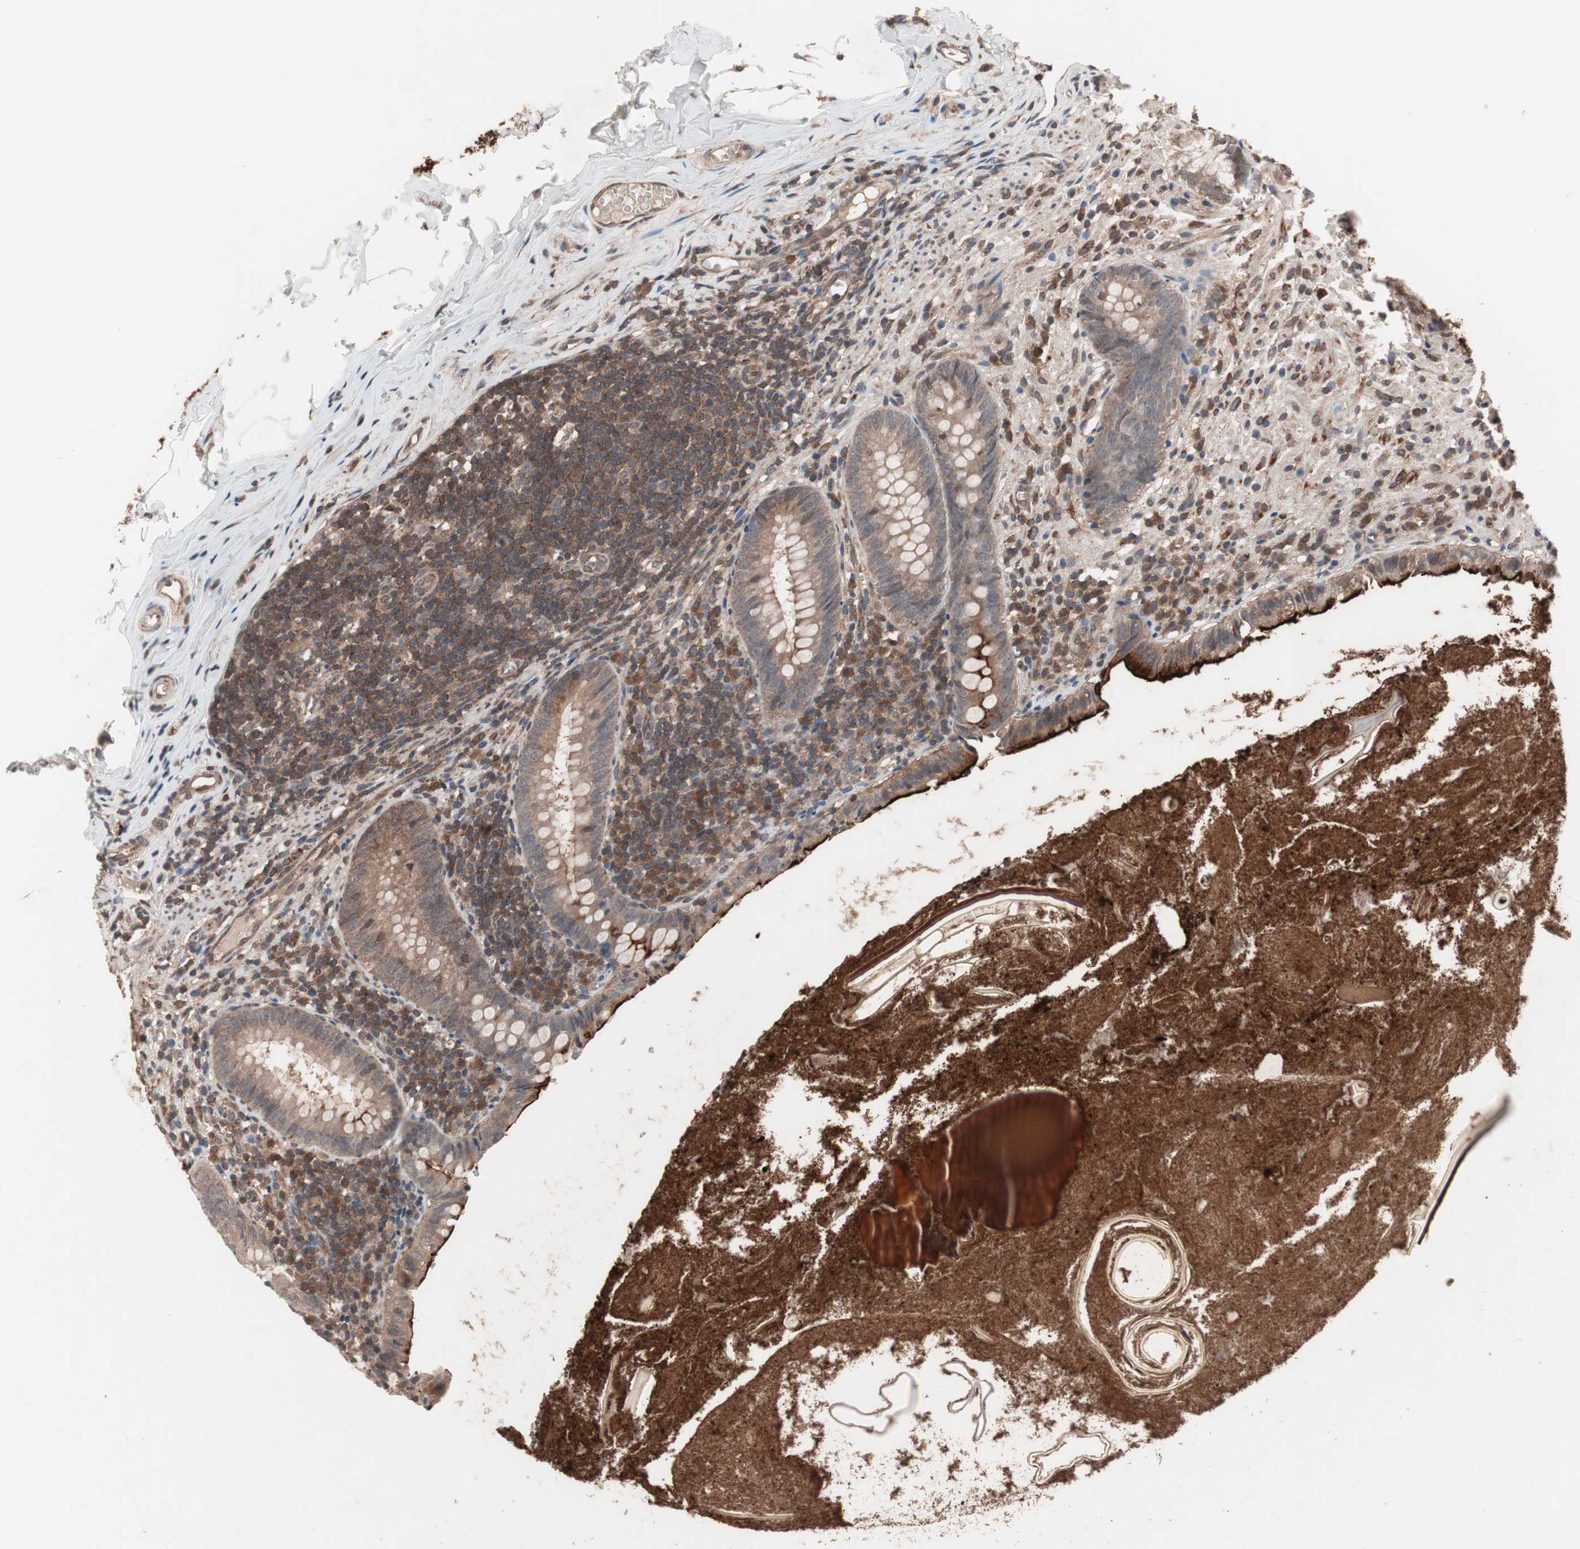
{"staining": {"intensity": "moderate", "quantity": "25%-75%", "location": "cytoplasmic/membranous"}, "tissue": "appendix", "cell_type": "Glandular cells", "image_type": "normal", "snomed": [{"axis": "morphology", "description": "Normal tissue, NOS"}, {"axis": "topography", "description": "Appendix"}], "caption": "A medium amount of moderate cytoplasmic/membranous positivity is present in approximately 25%-75% of glandular cells in normal appendix. (DAB (3,3'-diaminobenzidine) IHC with brightfield microscopy, high magnification).", "gene": "IRS1", "patient": {"sex": "male", "age": 52}}